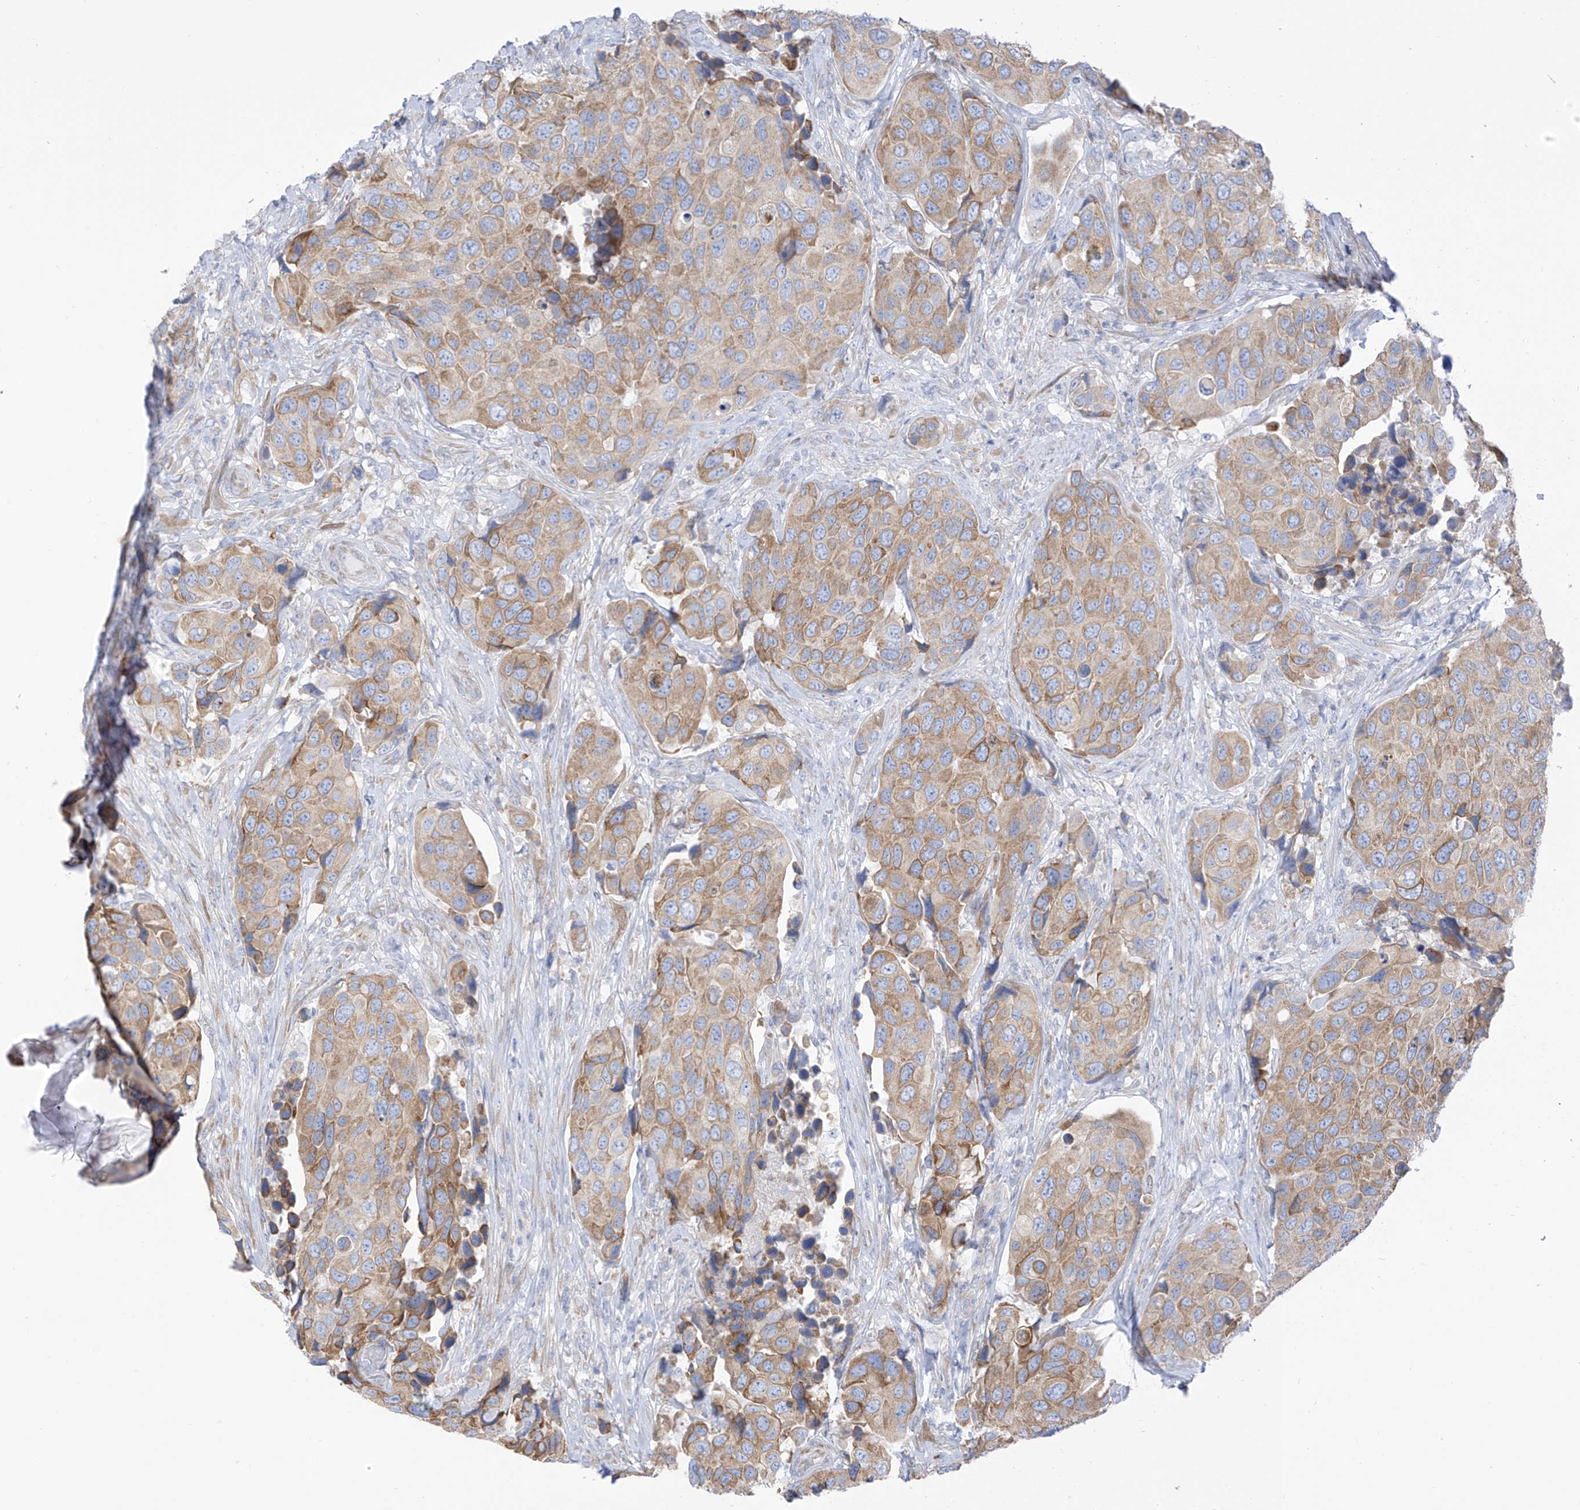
{"staining": {"intensity": "moderate", "quantity": ">75%", "location": "cytoplasmic/membranous"}, "tissue": "urothelial cancer", "cell_type": "Tumor cells", "image_type": "cancer", "snomed": [{"axis": "morphology", "description": "Urothelial carcinoma, High grade"}, {"axis": "topography", "description": "Urinary bladder"}], "caption": "High-grade urothelial carcinoma was stained to show a protein in brown. There is medium levels of moderate cytoplasmic/membranous staining in approximately >75% of tumor cells. The staining was performed using DAB, with brown indicating positive protein expression. Nuclei are stained blue with hematoxylin.", "gene": "RCN2", "patient": {"sex": "male", "age": 74}}